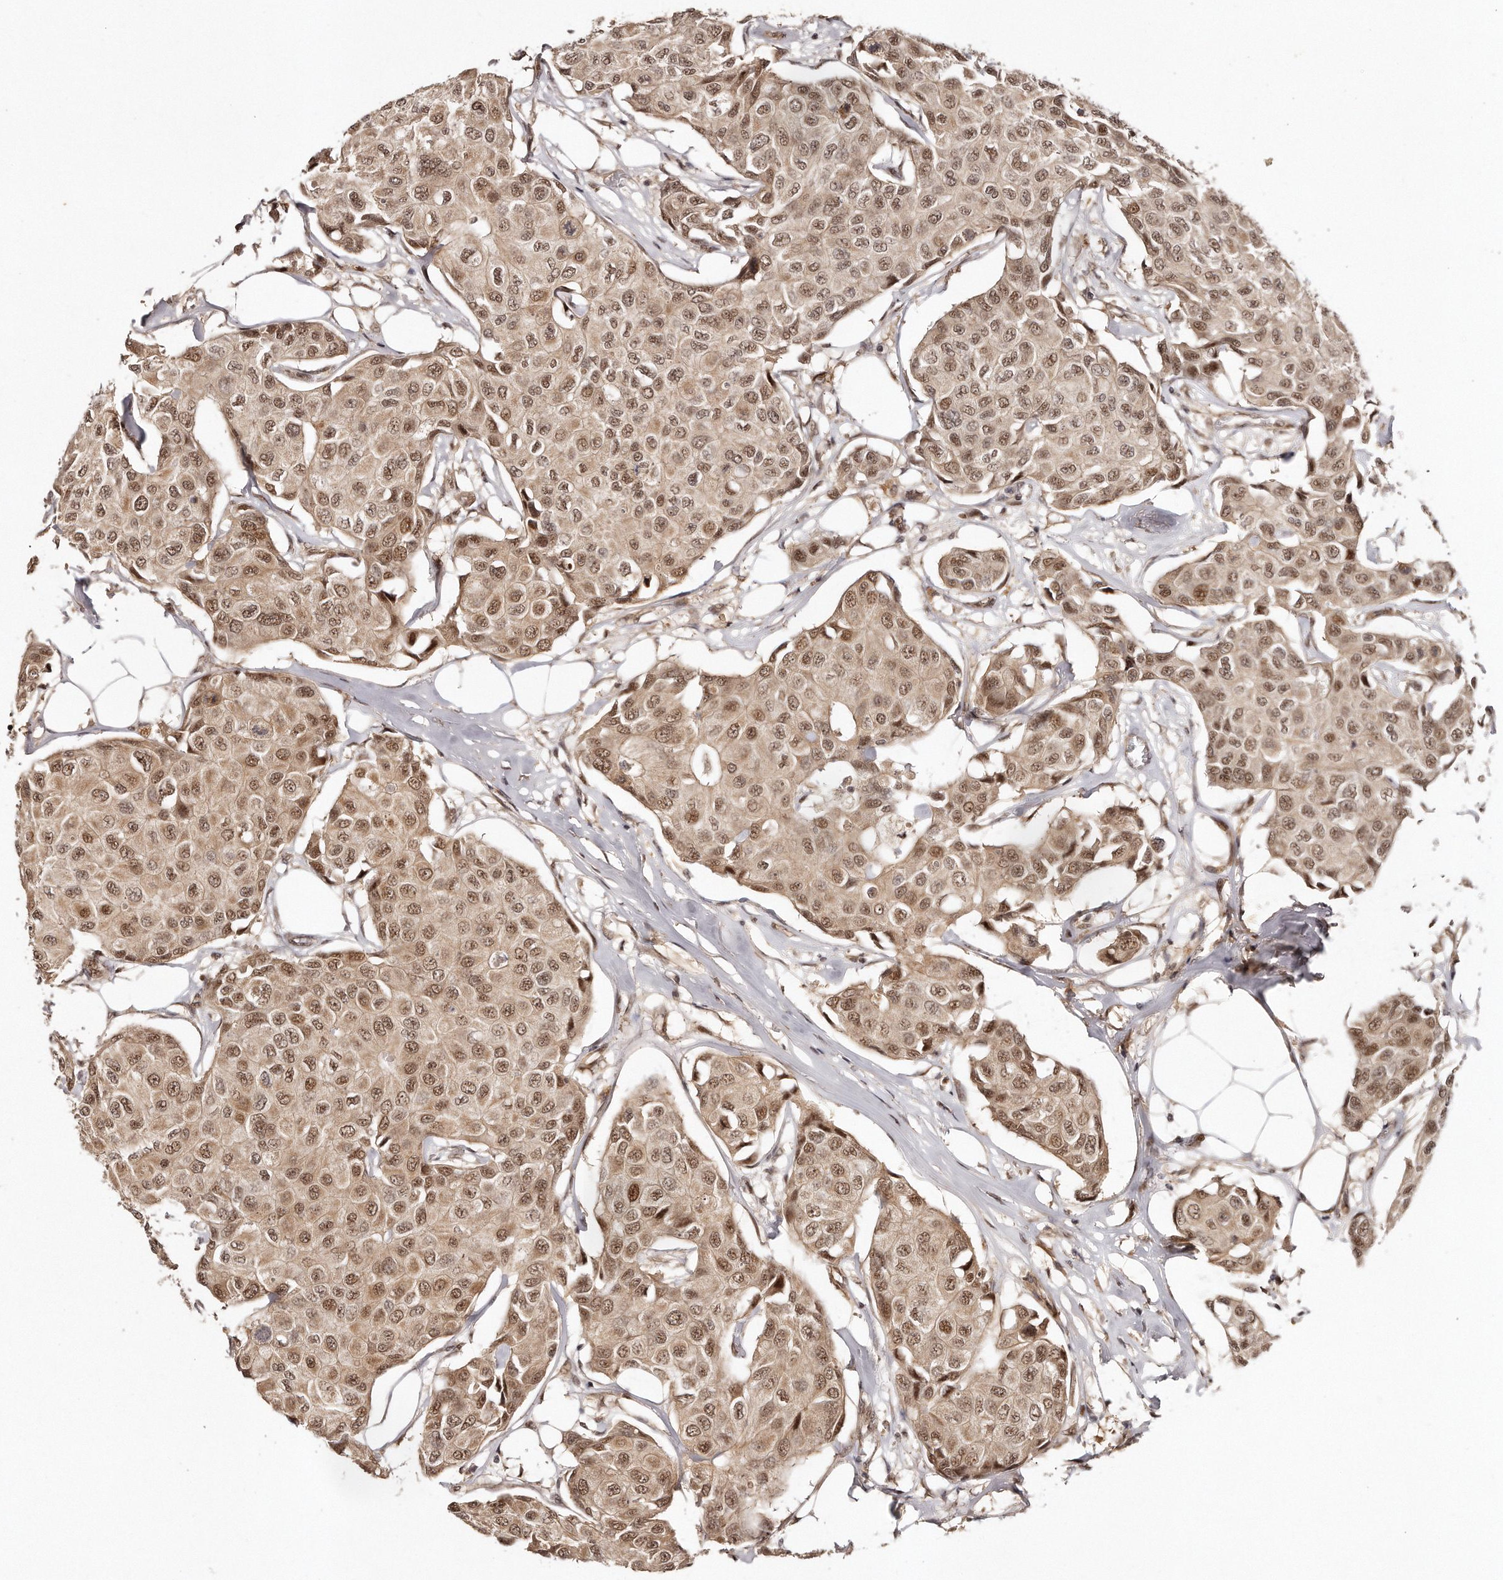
{"staining": {"intensity": "moderate", "quantity": ">75%", "location": "cytoplasmic/membranous,nuclear"}, "tissue": "breast cancer", "cell_type": "Tumor cells", "image_type": "cancer", "snomed": [{"axis": "morphology", "description": "Duct carcinoma"}, {"axis": "topography", "description": "Breast"}], "caption": "IHC photomicrograph of intraductal carcinoma (breast) stained for a protein (brown), which exhibits medium levels of moderate cytoplasmic/membranous and nuclear positivity in about >75% of tumor cells.", "gene": "SOX4", "patient": {"sex": "female", "age": 80}}